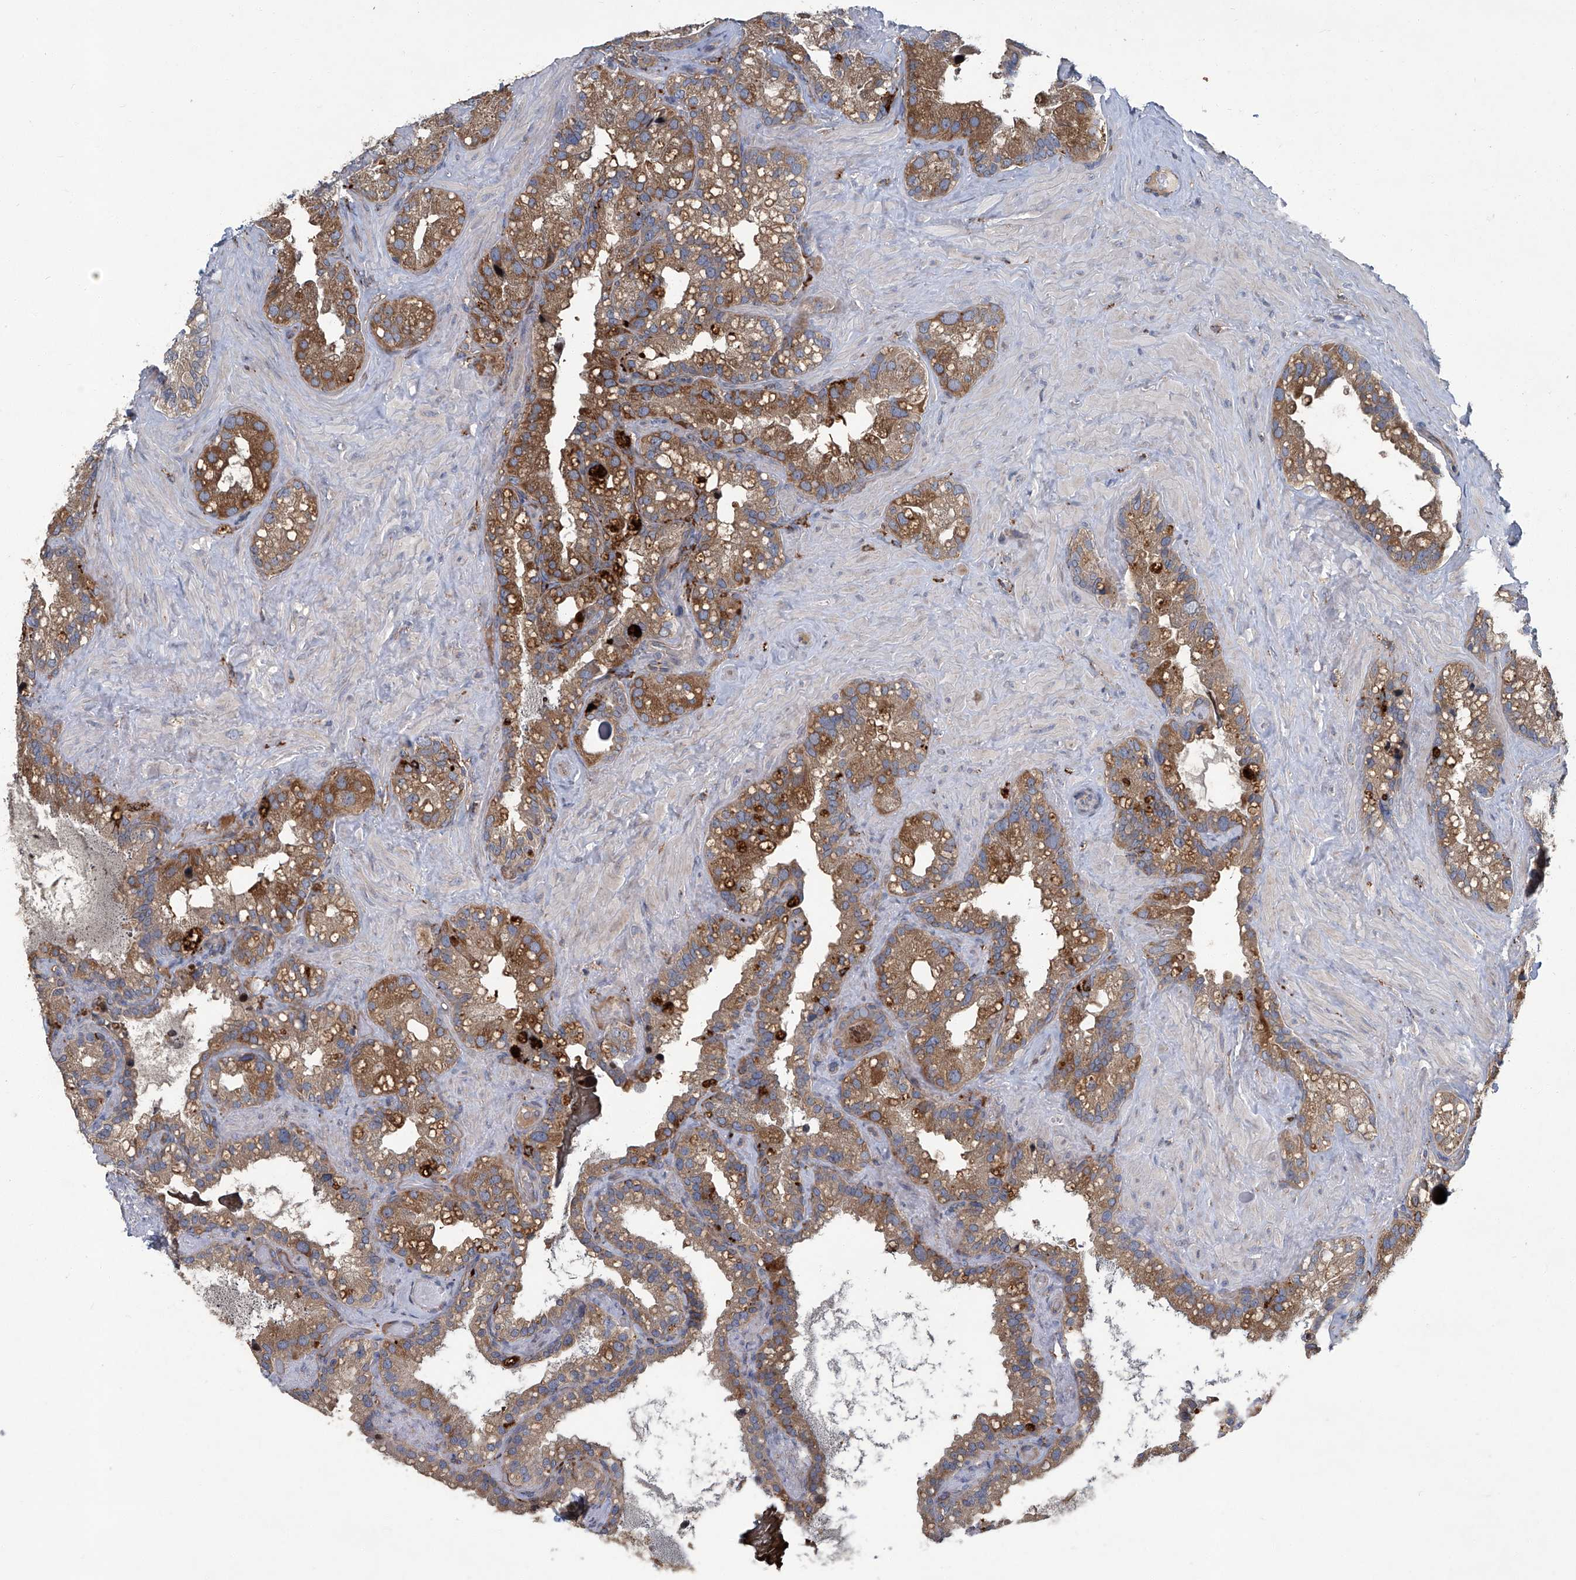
{"staining": {"intensity": "moderate", "quantity": ">75%", "location": "cytoplasmic/membranous"}, "tissue": "seminal vesicle", "cell_type": "Glandular cells", "image_type": "normal", "snomed": [{"axis": "morphology", "description": "Normal tissue, NOS"}, {"axis": "topography", "description": "Prostate"}, {"axis": "topography", "description": "Seminal veicle"}], "caption": "Approximately >75% of glandular cells in benign human seminal vesicle exhibit moderate cytoplasmic/membranous protein expression as visualized by brown immunohistochemical staining.", "gene": "FAM167A", "patient": {"sex": "male", "age": 68}}